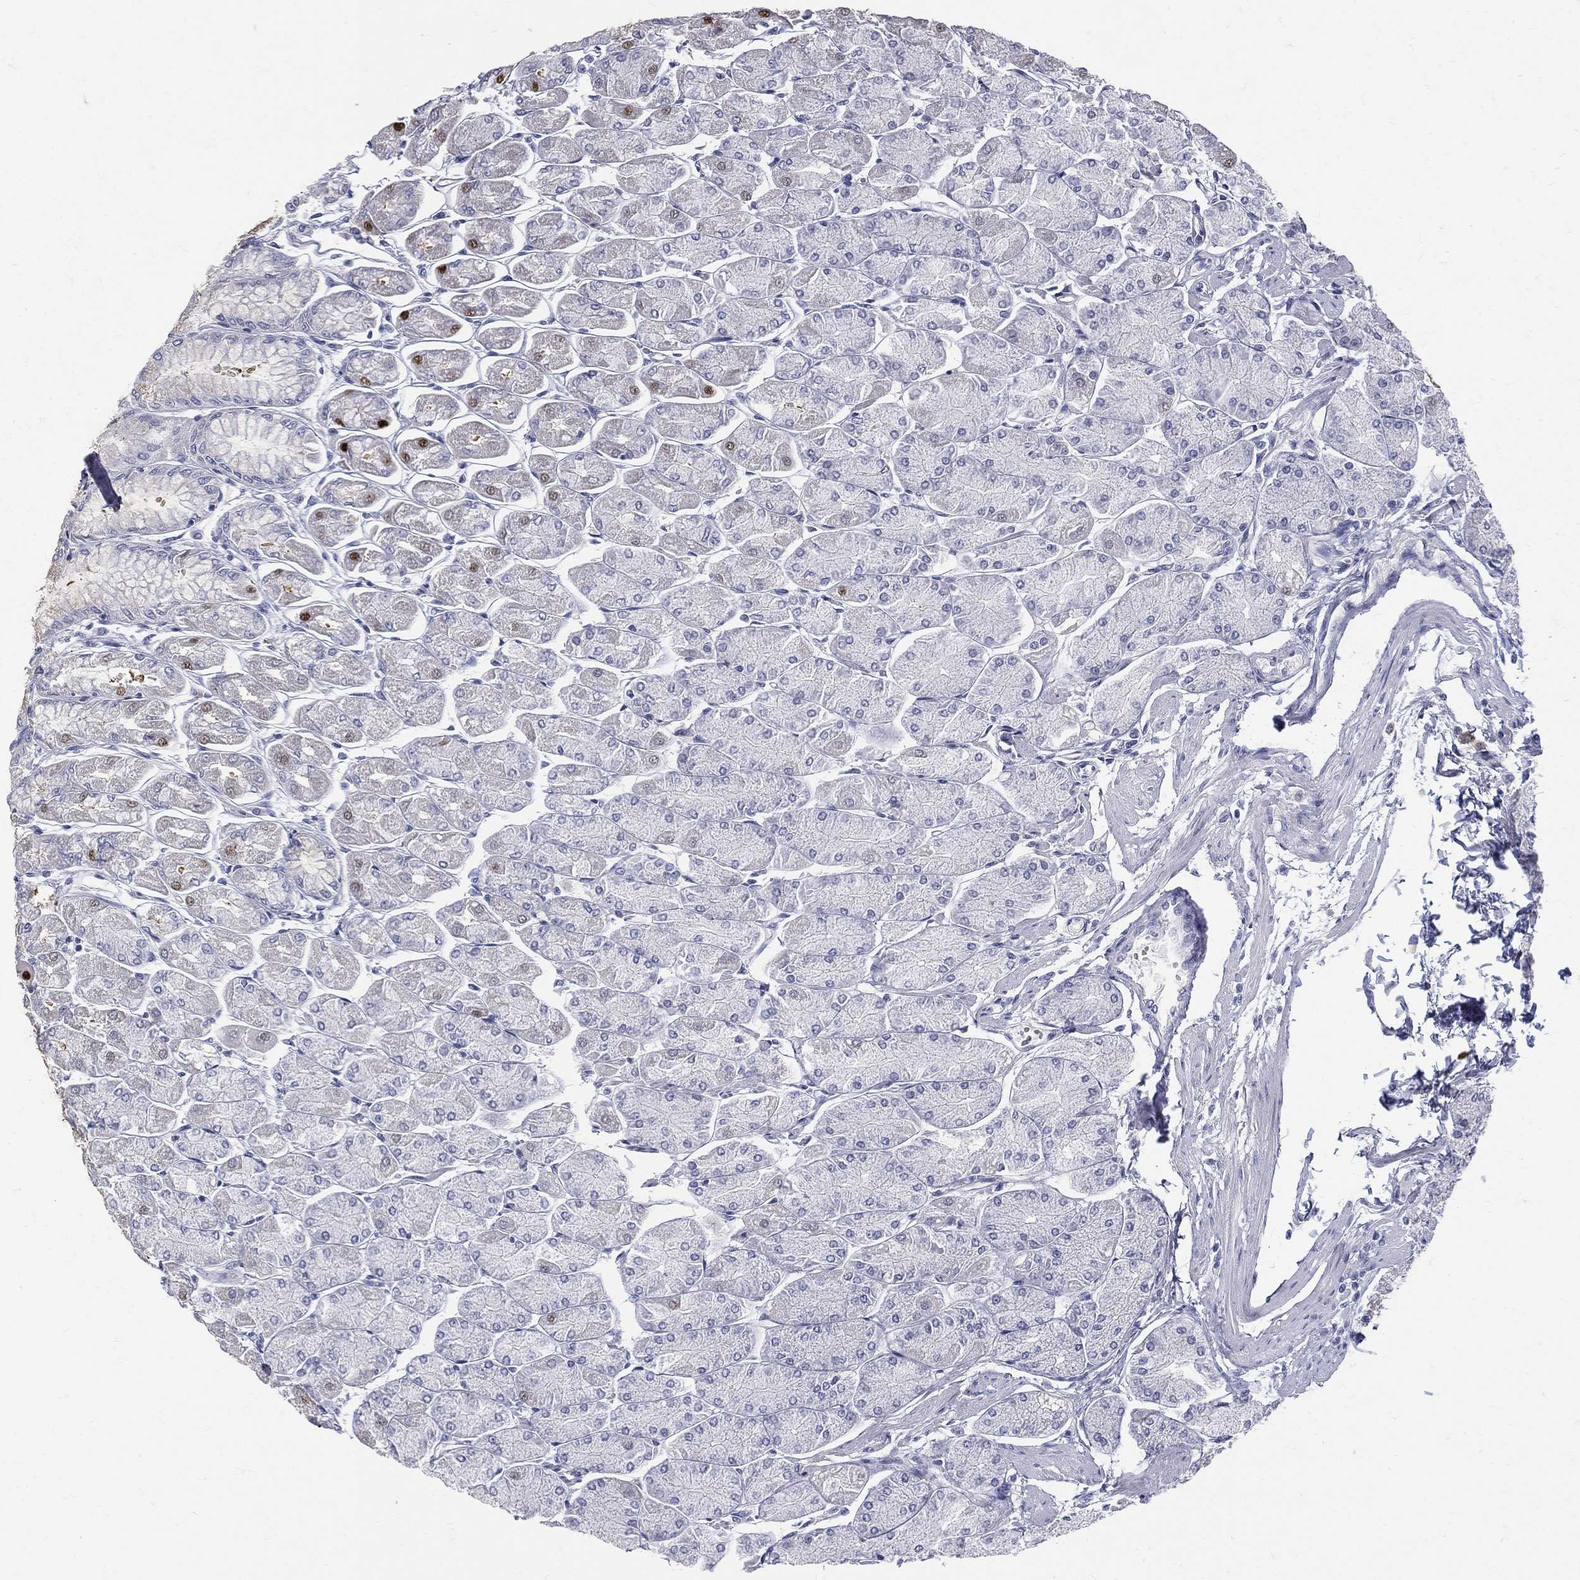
{"staining": {"intensity": "strong", "quantity": "<25%", "location": "nuclear"}, "tissue": "stomach", "cell_type": "Glandular cells", "image_type": "normal", "snomed": [{"axis": "morphology", "description": "Normal tissue, NOS"}, {"axis": "topography", "description": "Stomach, upper"}], "caption": "This histopathology image reveals immunohistochemistry (IHC) staining of unremarkable human stomach, with medium strong nuclear positivity in about <25% of glandular cells.", "gene": "ETNPPL", "patient": {"sex": "male", "age": 60}}